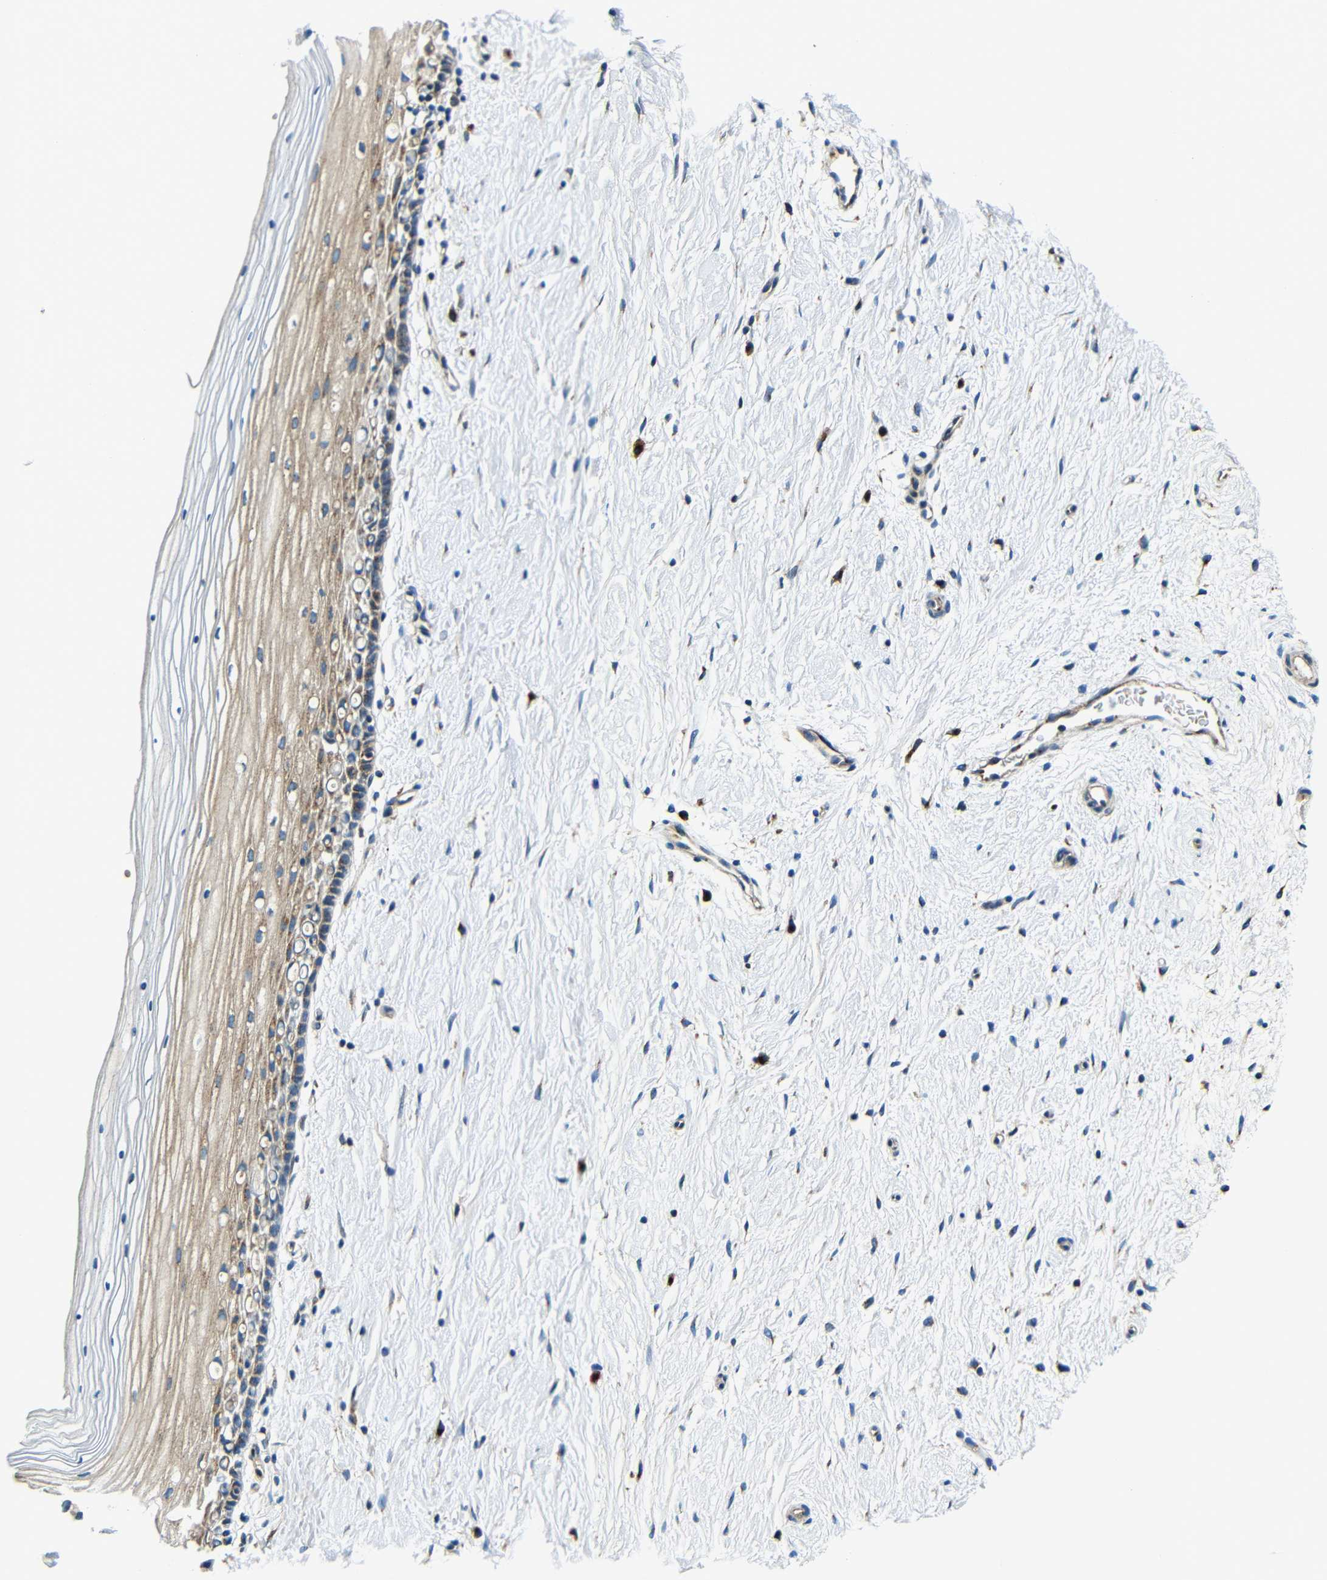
{"staining": {"intensity": "moderate", "quantity": ">75%", "location": "cytoplasmic/membranous"}, "tissue": "cervix", "cell_type": "Glandular cells", "image_type": "normal", "snomed": [{"axis": "morphology", "description": "Normal tissue, NOS"}, {"axis": "topography", "description": "Cervix"}], "caption": "IHC image of benign cervix stained for a protein (brown), which reveals medium levels of moderate cytoplasmic/membranous expression in approximately >75% of glandular cells.", "gene": "USO1", "patient": {"sex": "female", "age": 39}}